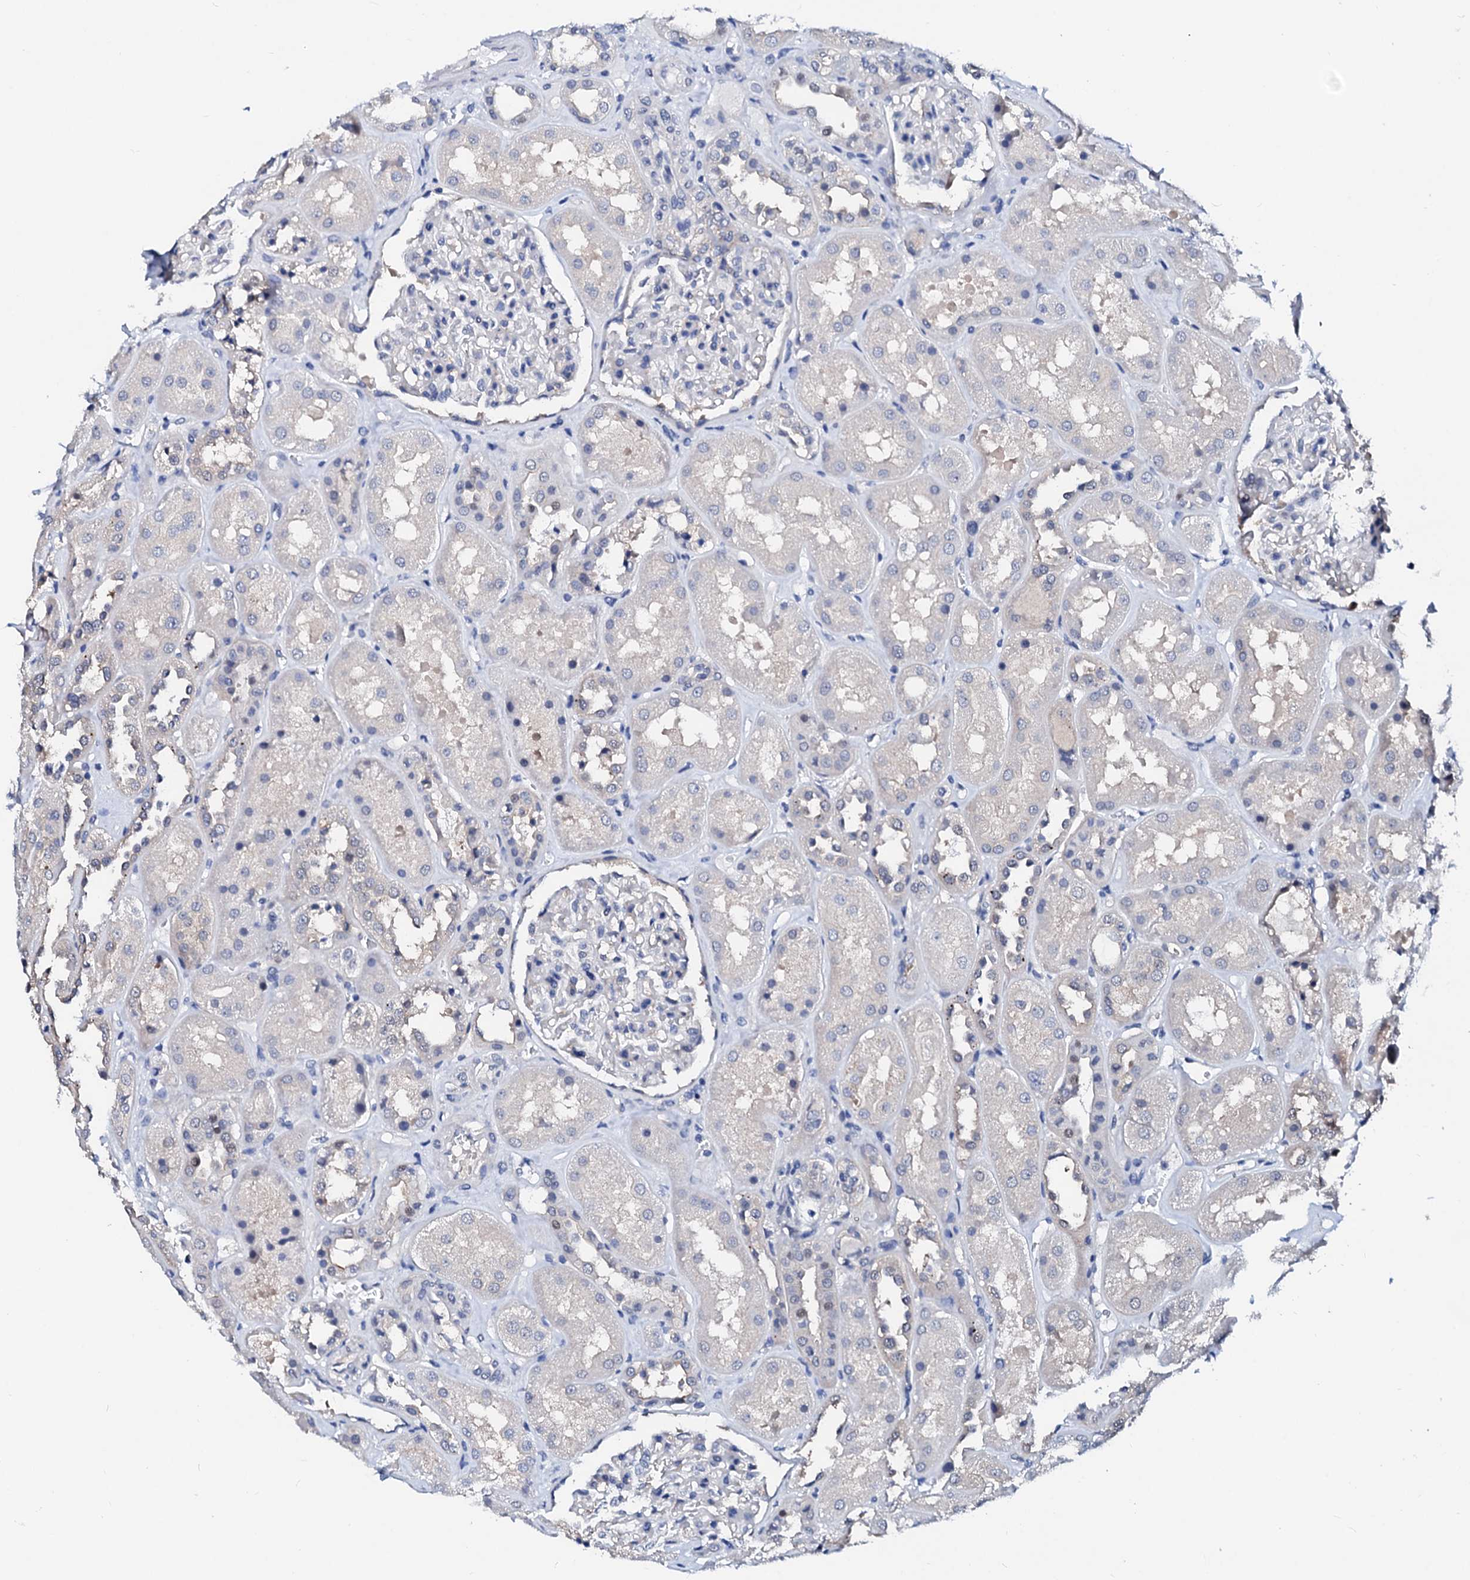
{"staining": {"intensity": "negative", "quantity": "none", "location": "none"}, "tissue": "kidney", "cell_type": "Cells in glomeruli", "image_type": "normal", "snomed": [{"axis": "morphology", "description": "Normal tissue, NOS"}, {"axis": "topography", "description": "Kidney"}], "caption": "A high-resolution photomicrograph shows IHC staining of unremarkable kidney, which reveals no significant positivity in cells in glomeruli. The staining is performed using DAB brown chromogen with nuclei counter-stained in using hematoxylin.", "gene": "CSN2", "patient": {"sex": "male", "age": 70}}